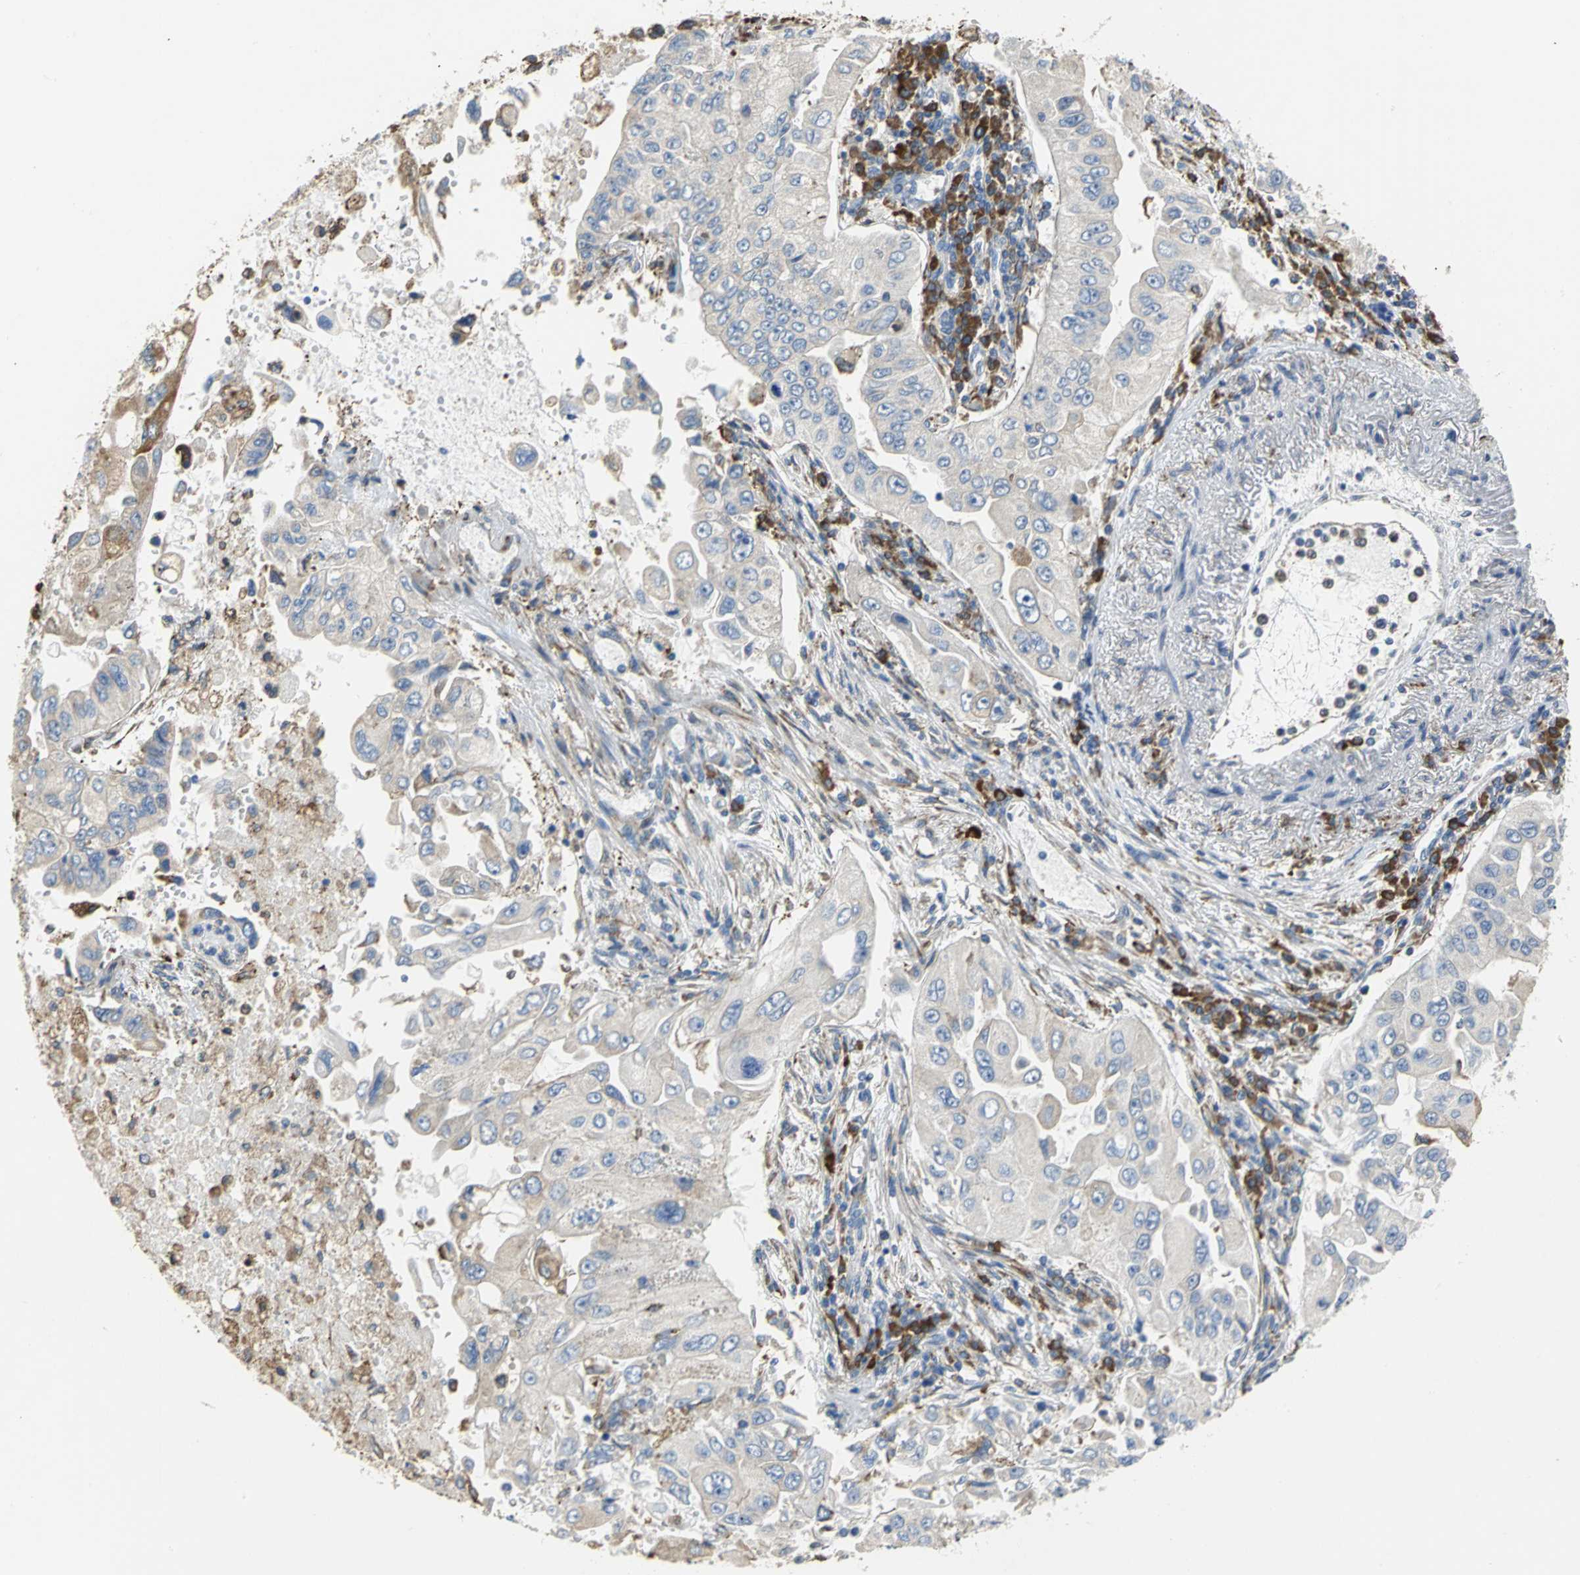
{"staining": {"intensity": "weak", "quantity": "25%-75%", "location": "cytoplasmic/membranous"}, "tissue": "lung cancer", "cell_type": "Tumor cells", "image_type": "cancer", "snomed": [{"axis": "morphology", "description": "Adenocarcinoma, NOS"}, {"axis": "topography", "description": "Lung"}], "caption": "About 25%-75% of tumor cells in lung cancer (adenocarcinoma) exhibit weak cytoplasmic/membranous protein staining as visualized by brown immunohistochemical staining.", "gene": "SDF2L1", "patient": {"sex": "male", "age": 84}}